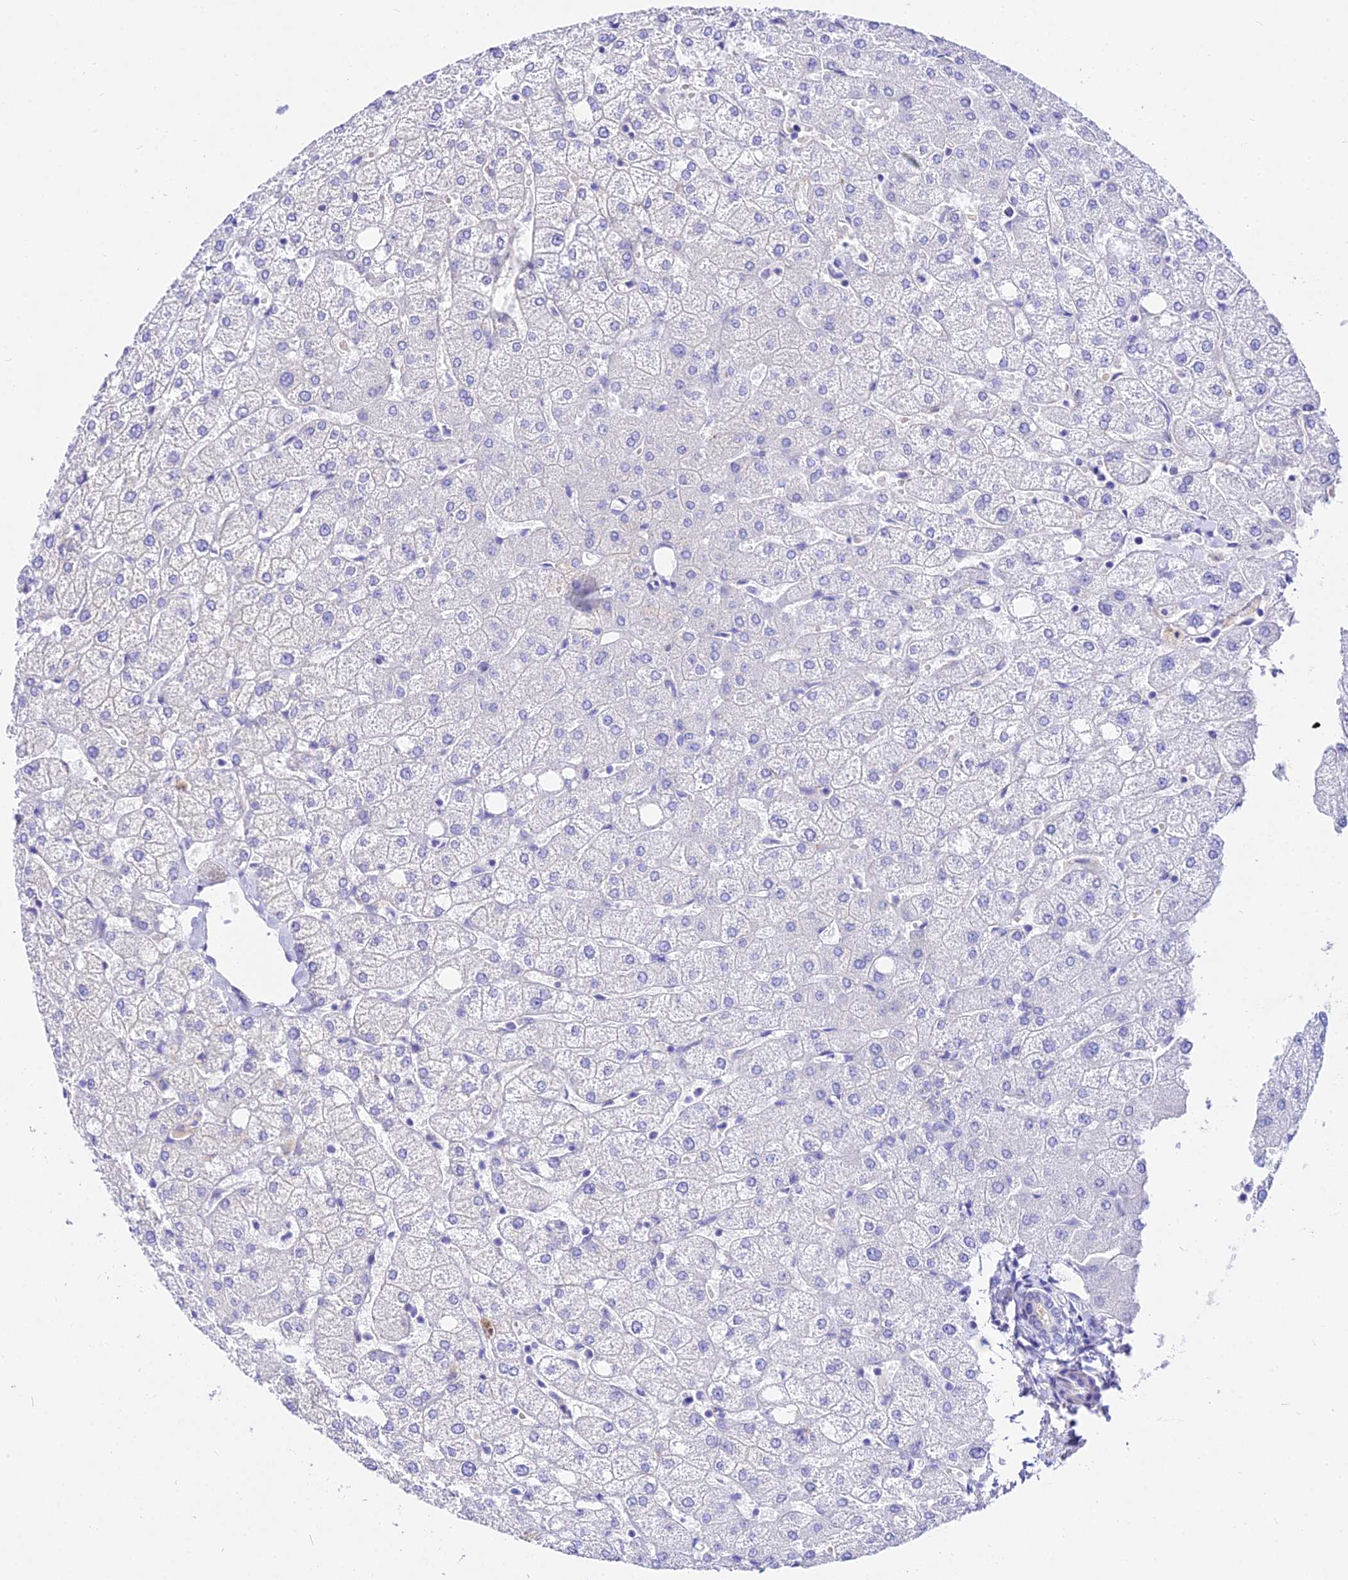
{"staining": {"intensity": "negative", "quantity": "none", "location": "none"}, "tissue": "liver", "cell_type": "Cholangiocytes", "image_type": "normal", "snomed": [{"axis": "morphology", "description": "Normal tissue, NOS"}, {"axis": "topography", "description": "Liver"}], "caption": "Immunohistochemistry (IHC) image of benign liver: liver stained with DAB (3,3'-diaminobenzidine) reveals no significant protein staining in cholangiocytes.", "gene": "TUBA1A", "patient": {"sex": "female", "age": 54}}